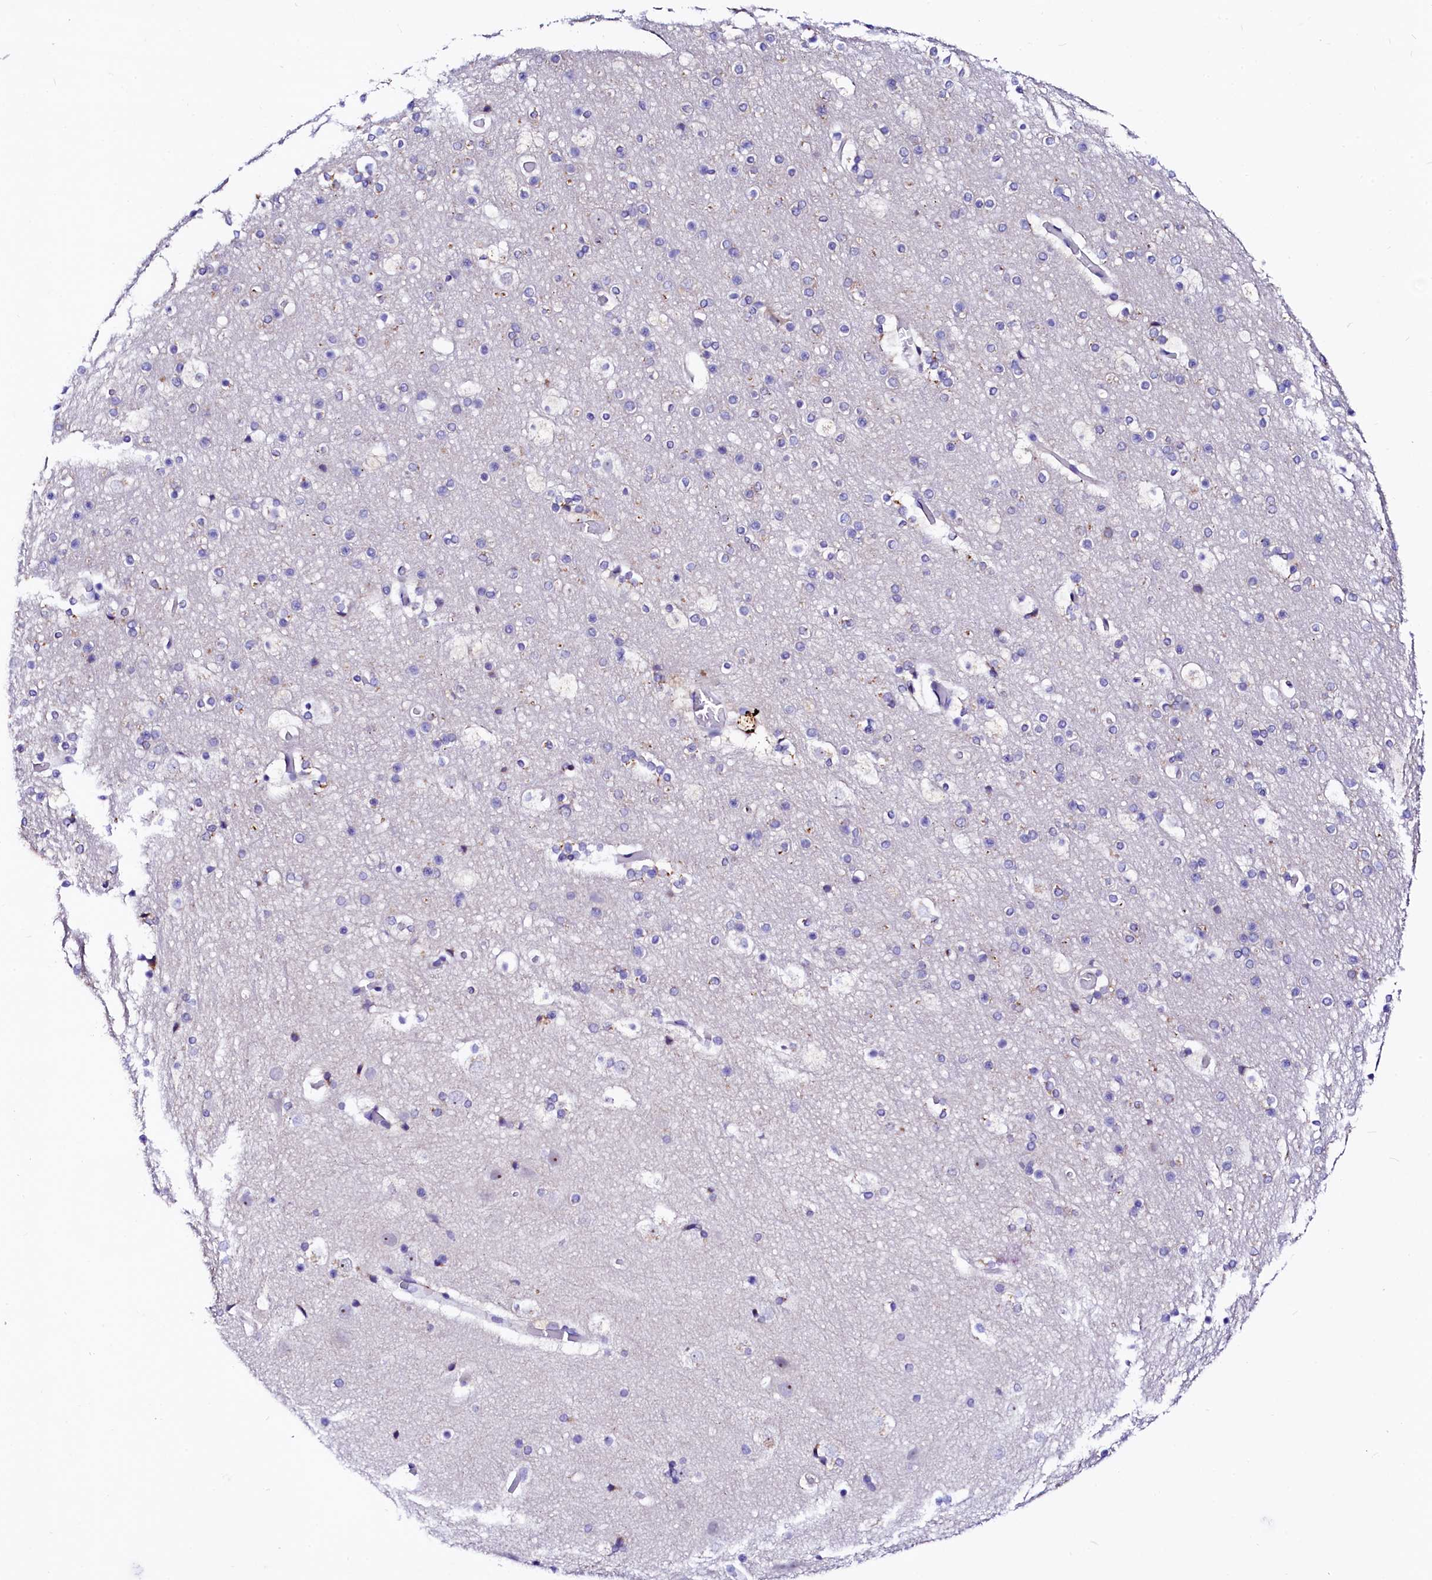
{"staining": {"intensity": "negative", "quantity": "none", "location": "none"}, "tissue": "cerebral cortex", "cell_type": "Endothelial cells", "image_type": "normal", "snomed": [{"axis": "morphology", "description": "Normal tissue, NOS"}, {"axis": "topography", "description": "Cerebral cortex"}], "caption": "DAB (3,3'-diaminobenzidine) immunohistochemical staining of benign cerebral cortex displays no significant staining in endothelial cells.", "gene": "BTBD16", "patient": {"sex": "male", "age": 57}}